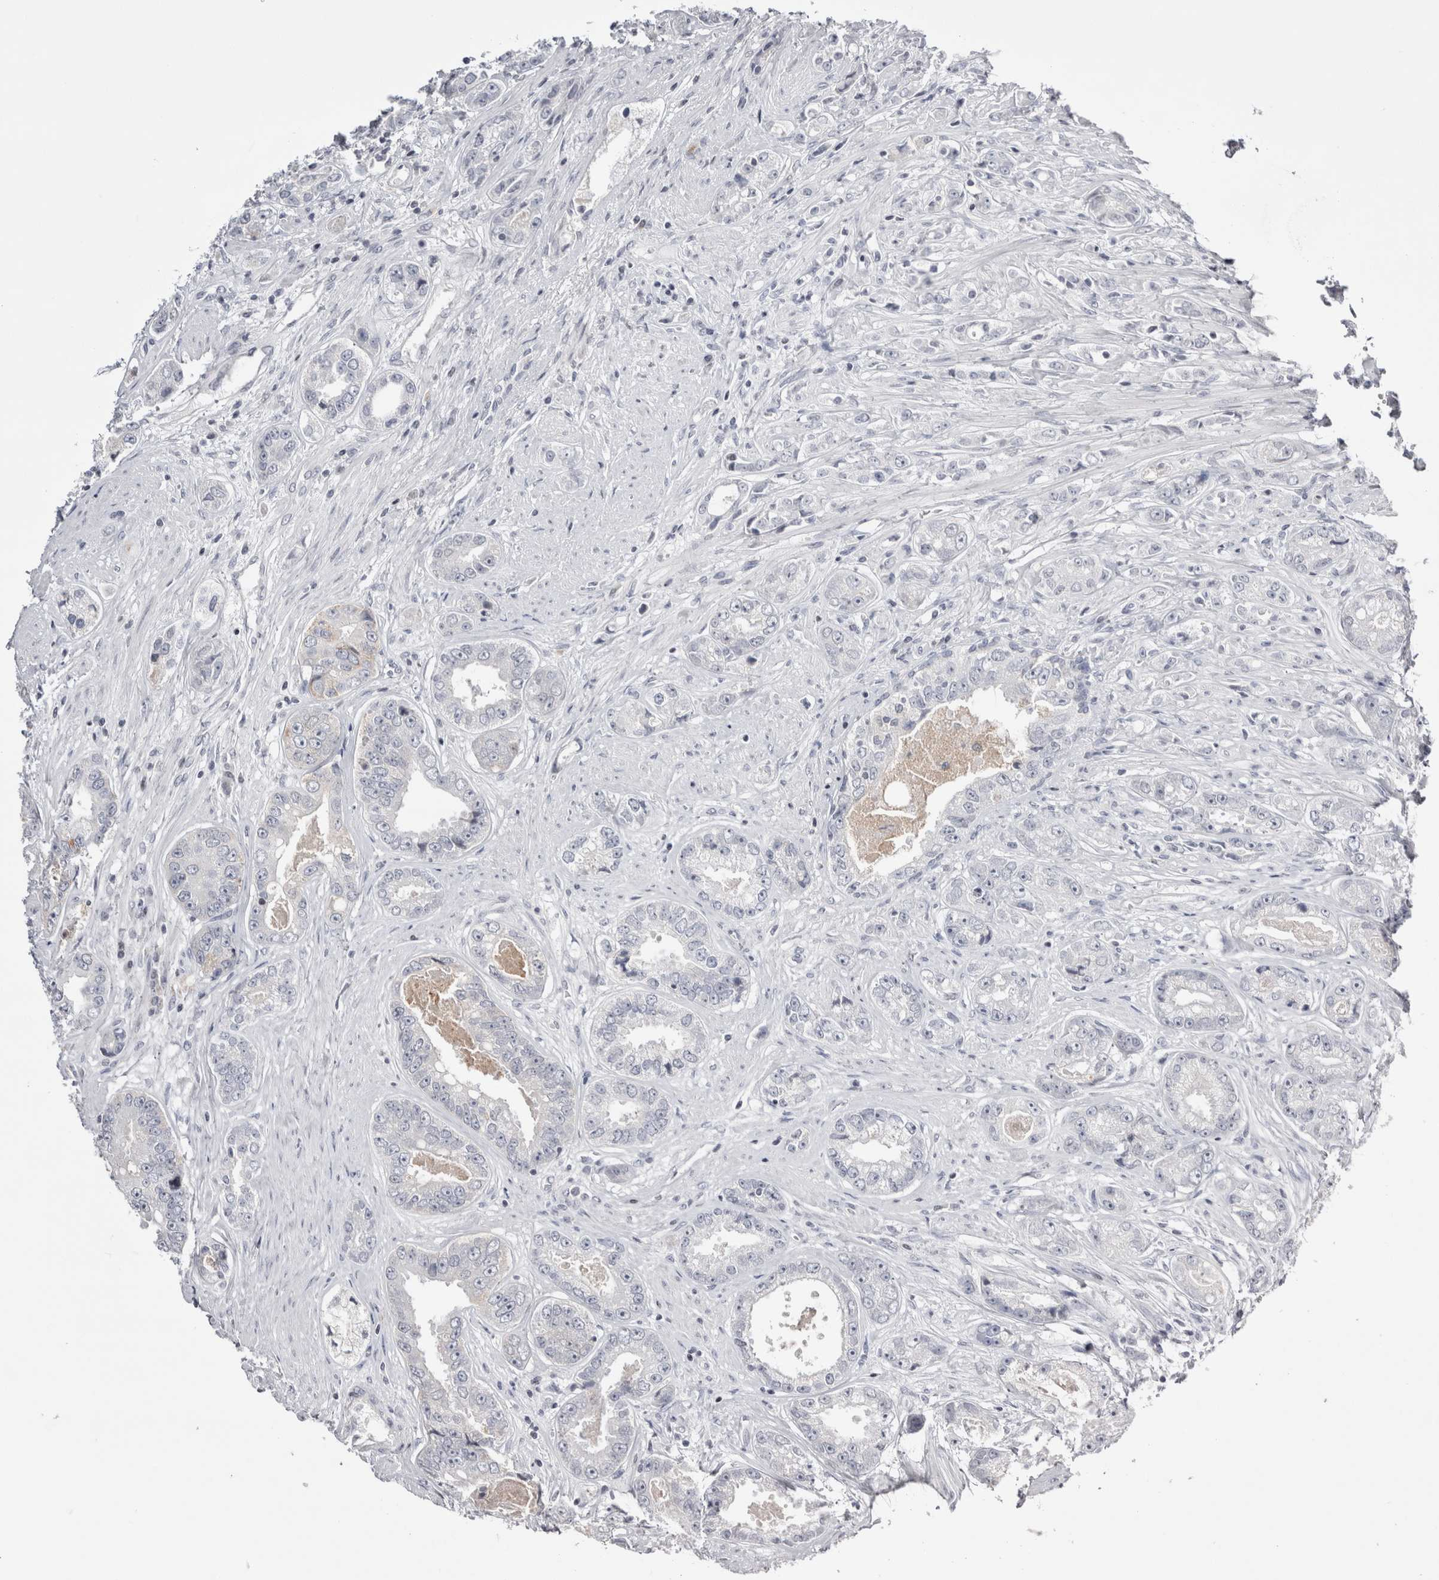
{"staining": {"intensity": "negative", "quantity": "none", "location": "none"}, "tissue": "prostate cancer", "cell_type": "Tumor cells", "image_type": "cancer", "snomed": [{"axis": "morphology", "description": "Adenocarcinoma, High grade"}, {"axis": "topography", "description": "Prostate"}], "caption": "The micrograph exhibits no staining of tumor cells in prostate adenocarcinoma (high-grade).", "gene": "FNDC8", "patient": {"sex": "male", "age": 61}}